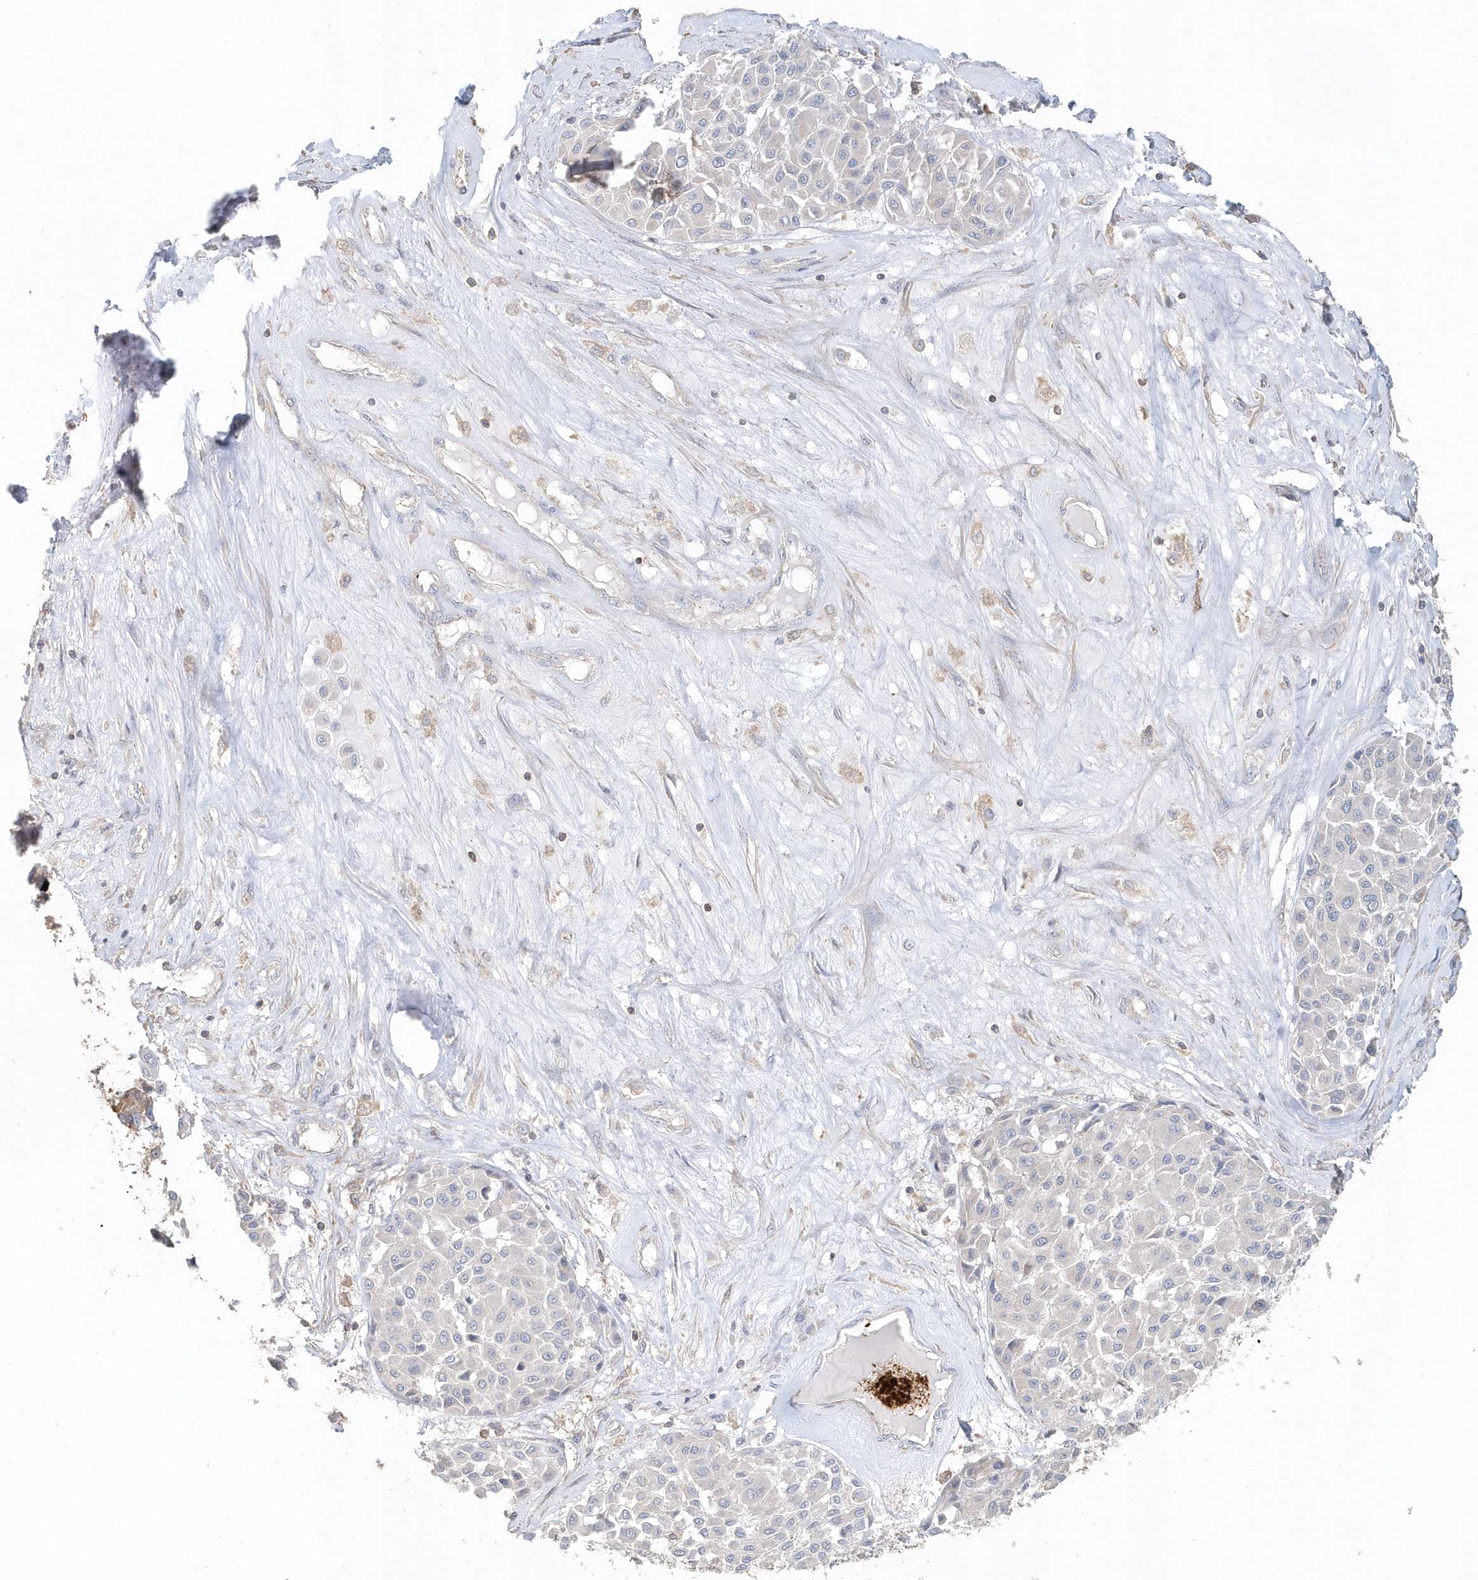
{"staining": {"intensity": "negative", "quantity": "none", "location": "none"}, "tissue": "melanoma", "cell_type": "Tumor cells", "image_type": "cancer", "snomed": [{"axis": "morphology", "description": "Malignant melanoma, Metastatic site"}, {"axis": "topography", "description": "Soft tissue"}], "caption": "A histopathology image of malignant melanoma (metastatic site) stained for a protein exhibits no brown staining in tumor cells.", "gene": "MMRN1", "patient": {"sex": "male", "age": 41}}